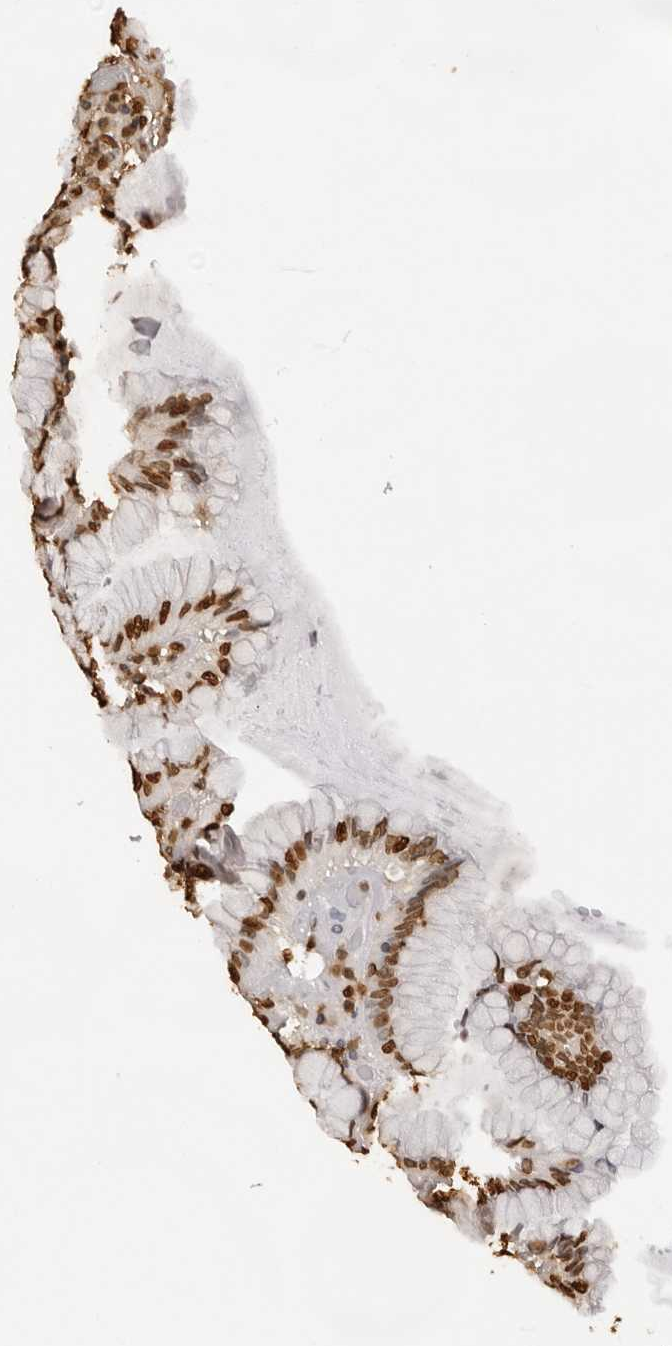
{"staining": {"intensity": "strong", "quantity": ">75%", "location": "nuclear"}, "tissue": "stomach", "cell_type": "Glandular cells", "image_type": "normal", "snomed": [{"axis": "morphology", "description": "Normal tissue, NOS"}, {"axis": "topography", "description": "Stomach, lower"}], "caption": "Glandular cells reveal high levels of strong nuclear positivity in about >75% of cells in unremarkable human stomach.", "gene": "ZFP91", "patient": {"sex": "female", "age": 76}}